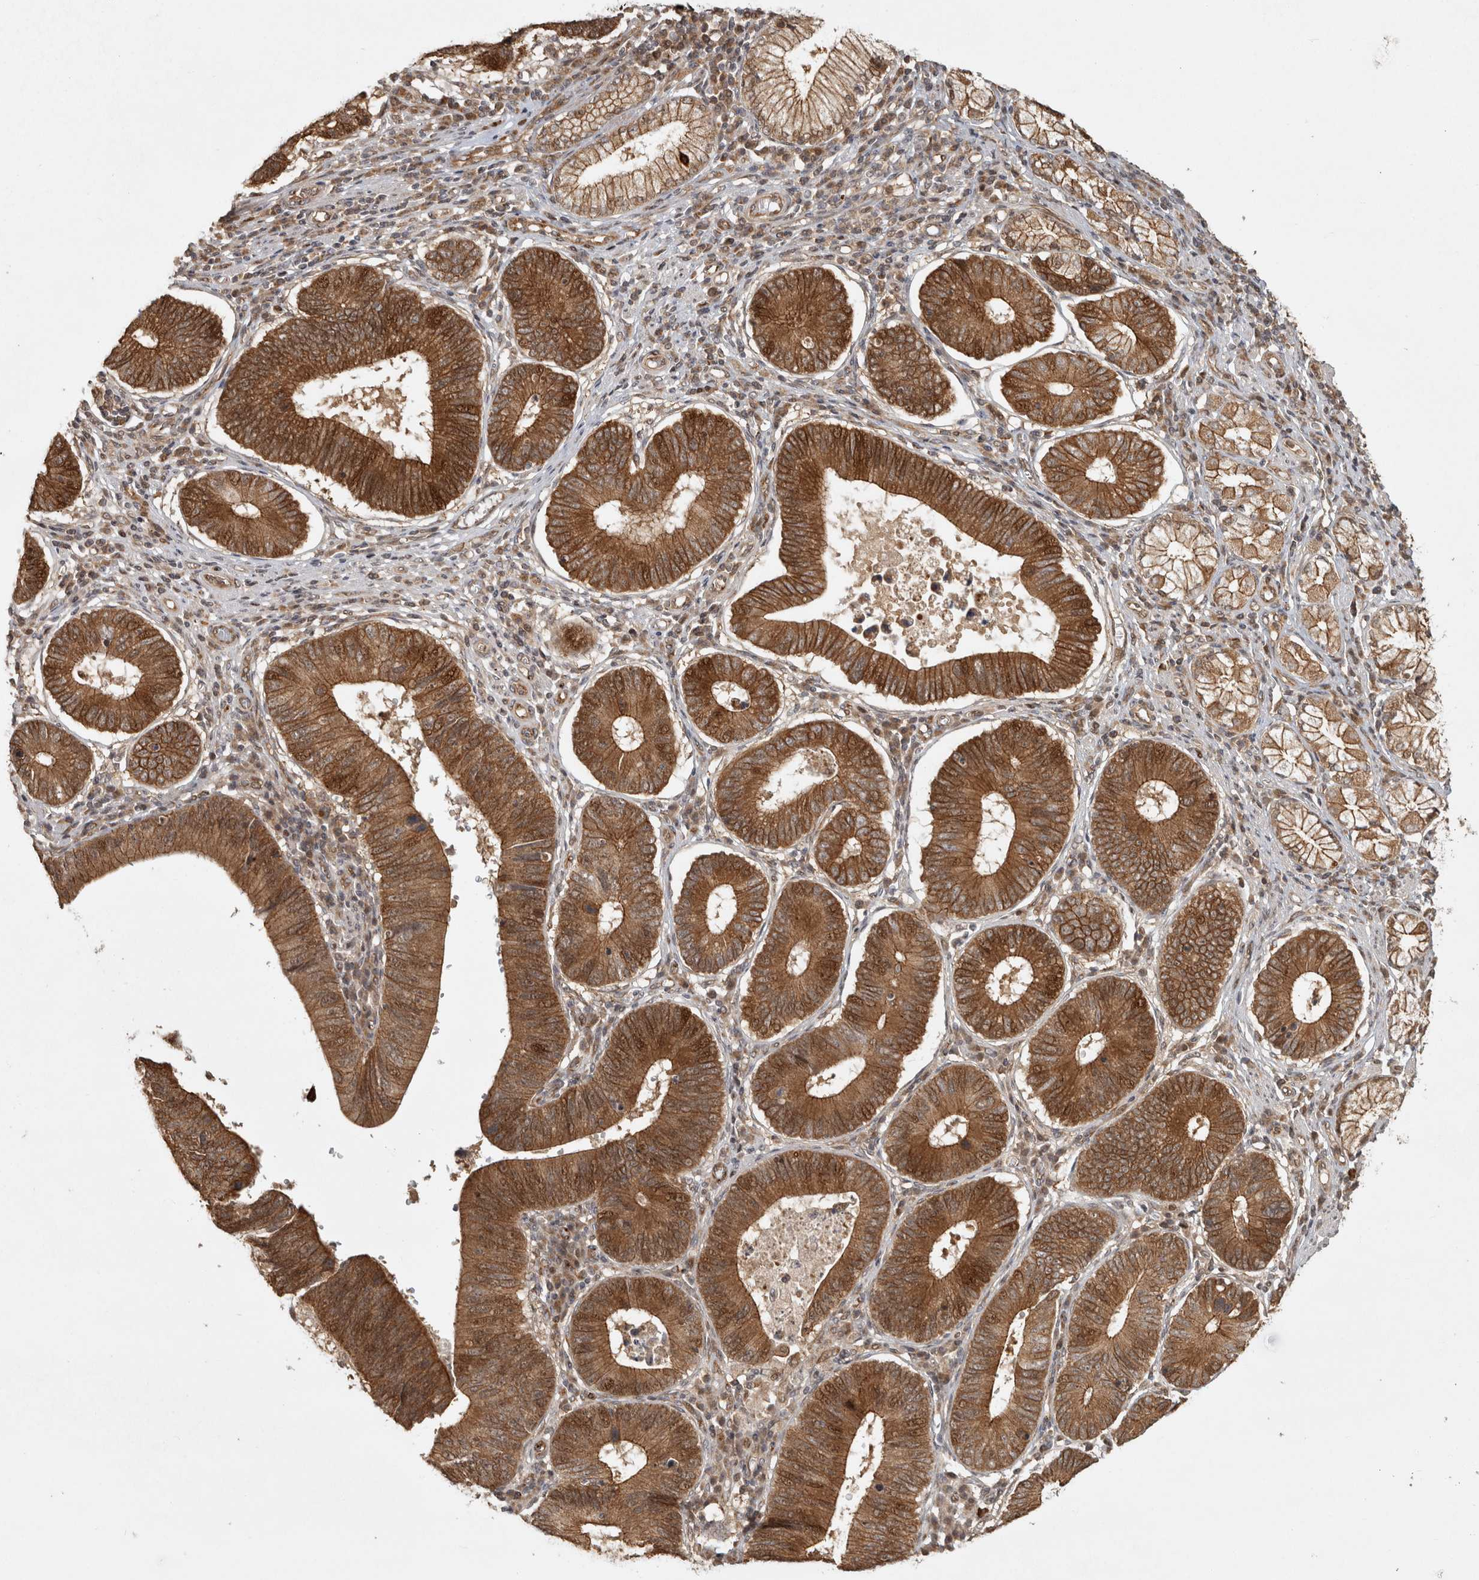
{"staining": {"intensity": "strong", "quantity": ">75%", "location": "cytoplasmic/membranous"}, "tissue": "stomach cancer", "cell_type": "Tumor cells", "image_type": "cancer", "snomed": [{"axis": "morphology", "description": "Adenocarcinoma, NOS"}, {"axis": "topography", "description": "Stomach"}], "caption": "Stomach adenocarcinoma was stained to show a protein in brown. There is high levels of strong cytoplasmic/membranous staining in approximately >75% of tumor cells.", "gene": "CAMSAP2", "patient": {"sex": "male", "age": 59}}